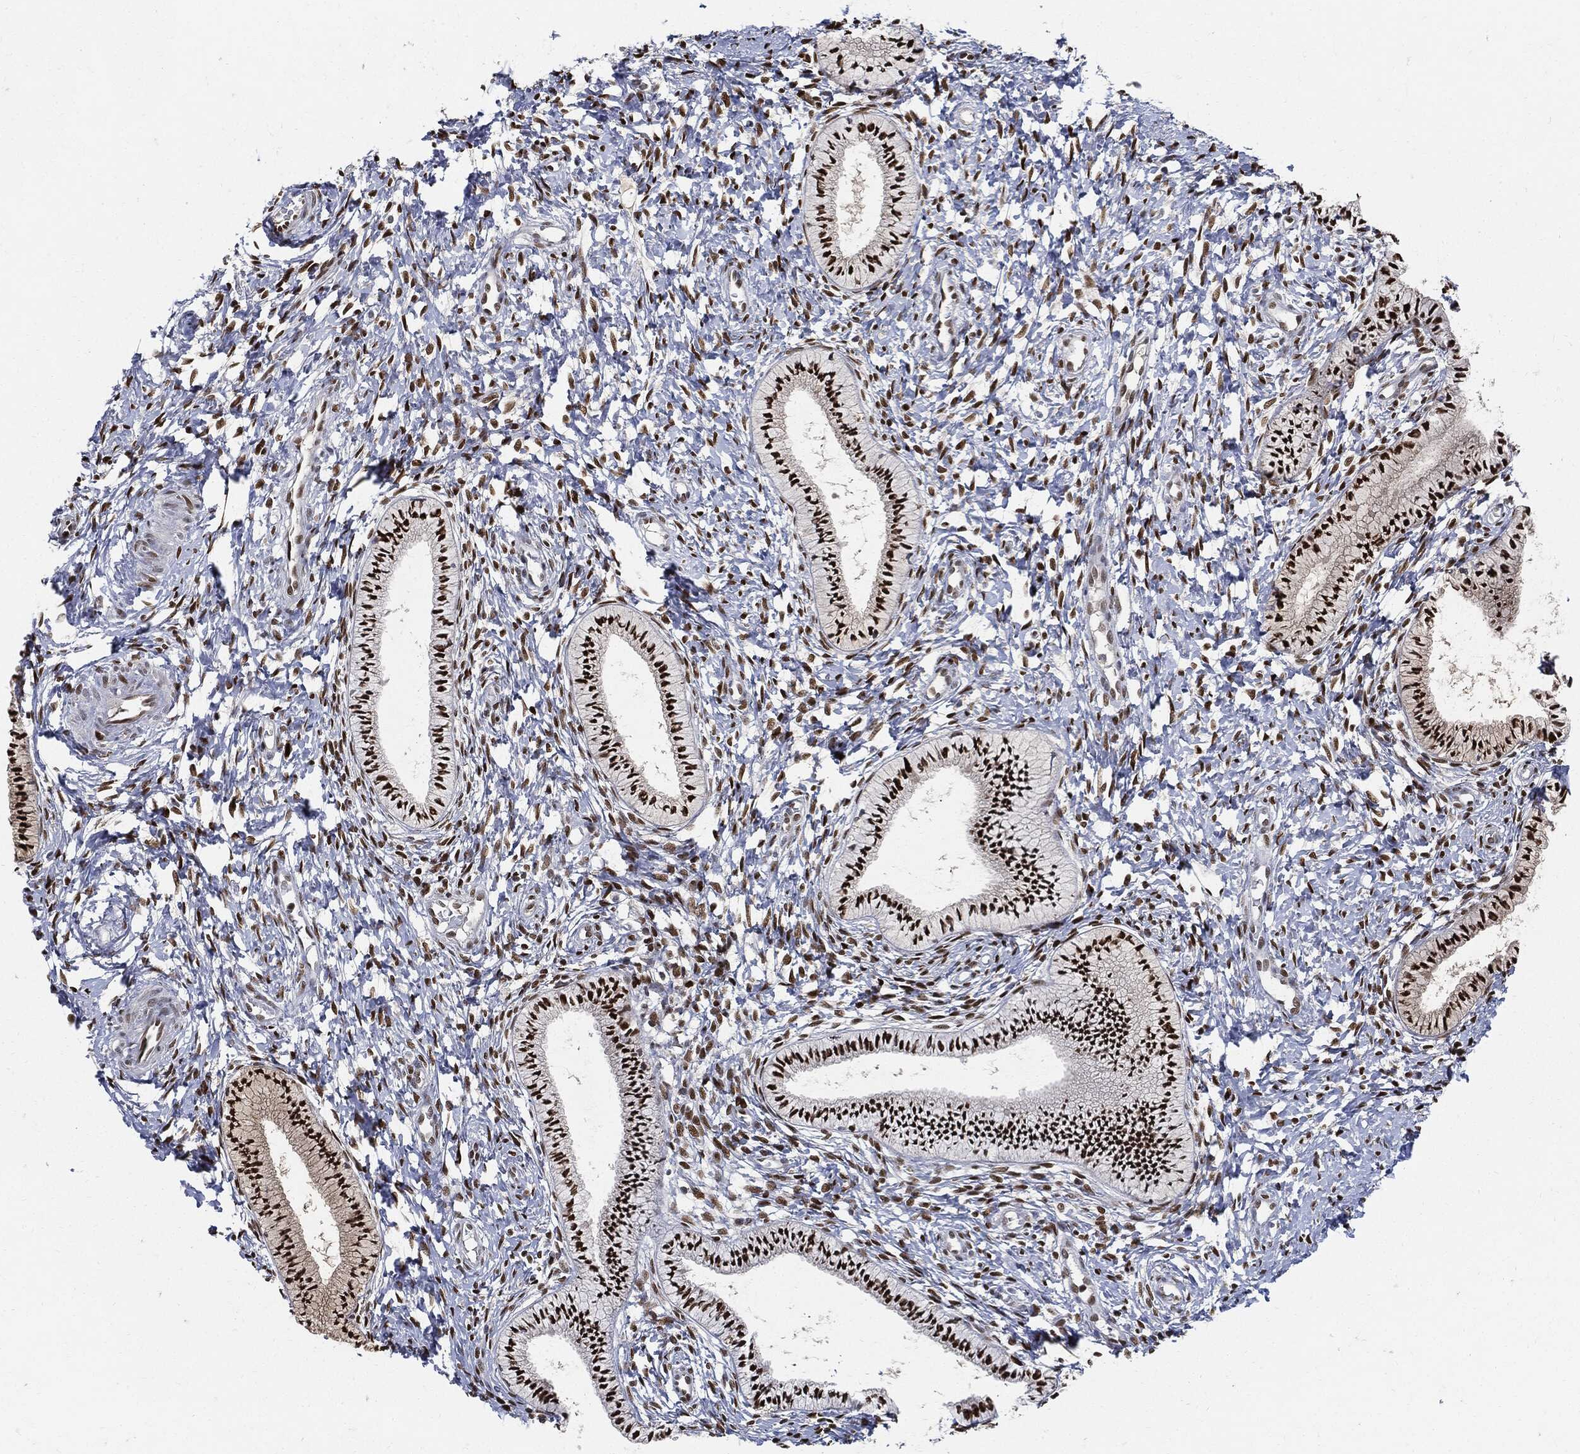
{"staining": {"intensity": "moderate", "quantity": ">75%", "location": "nuclear"}, "tissue": "cervix", "cell_type": "Glandular cells", "image_type": "normal", "snomed": [{"axis": "morphology", "description": "Normal tissue, NOS"}, {"axis": "topography", "description": "Cervix"}], "caption": "A photomicrograph showing moderate nuclear staining in about >75% of glandular cells in benign cervix, as visualized by brown immunohistochemical staining.", "gene": "PCNA", "patient": {"sex": "female", "age": 39}}